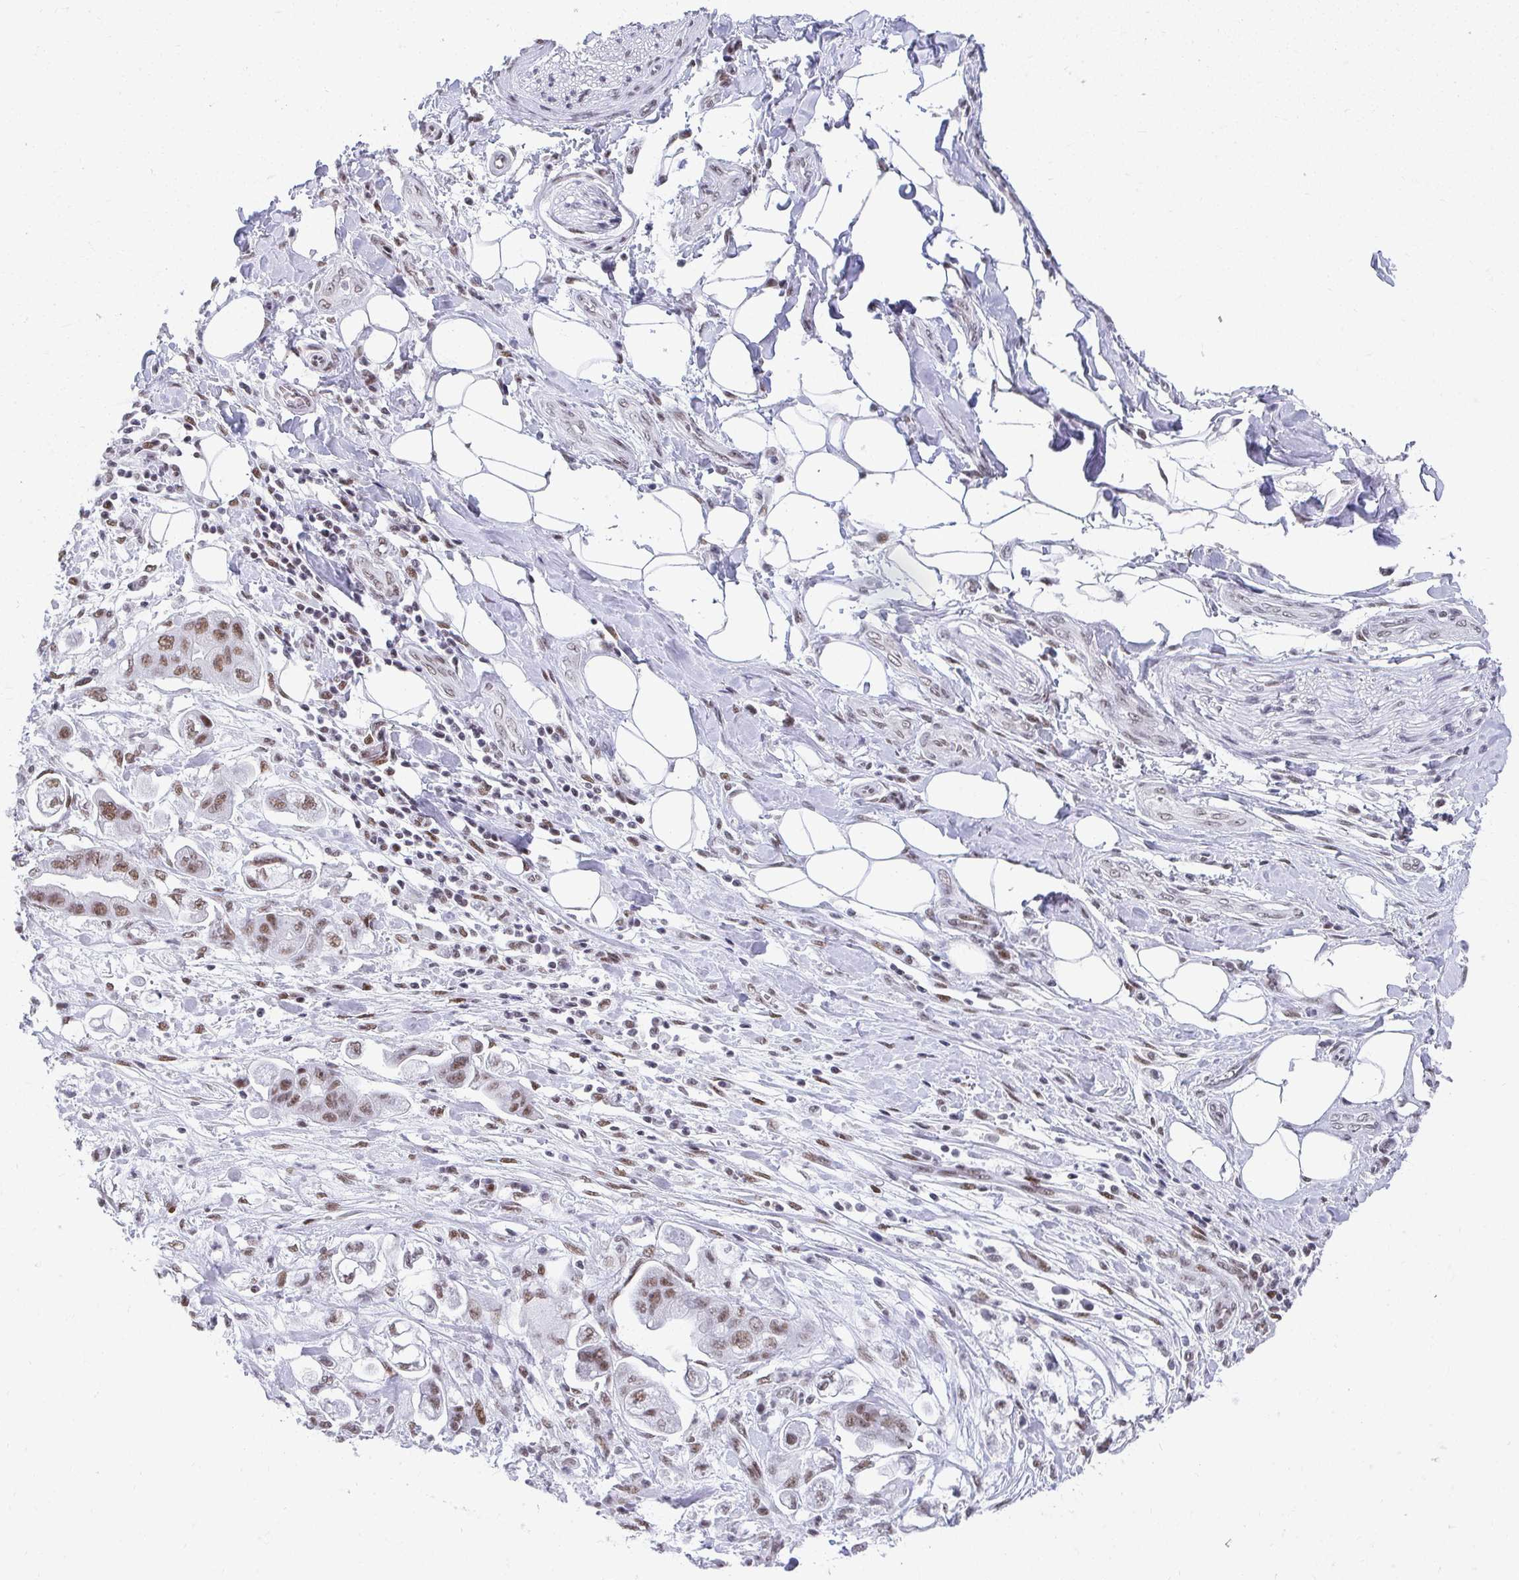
{"staining": {"intensity": "moderate", "quantity": ">75%", "location": "nuclear"}, "tissue": "stomach cancer", "cell_type": "Tumor cells", "image_type": "cancer", "snomed": [{"axis": "morphology", "description": "Adenocarcinoma, NOS"}, {"axis": "topography", "description": "Stomach"}], "caption": "Immunohistochemistry histopathology image of neoplastic tissue: stomach adenocarcinoma stained using IHC shows medium levels of moderate protein expression localized specifically in the nuclear of tumor cells, appearing as a nuclear brown color.", "gene": "CREBBP", "patient": {"sex": "male", "age": 62}}